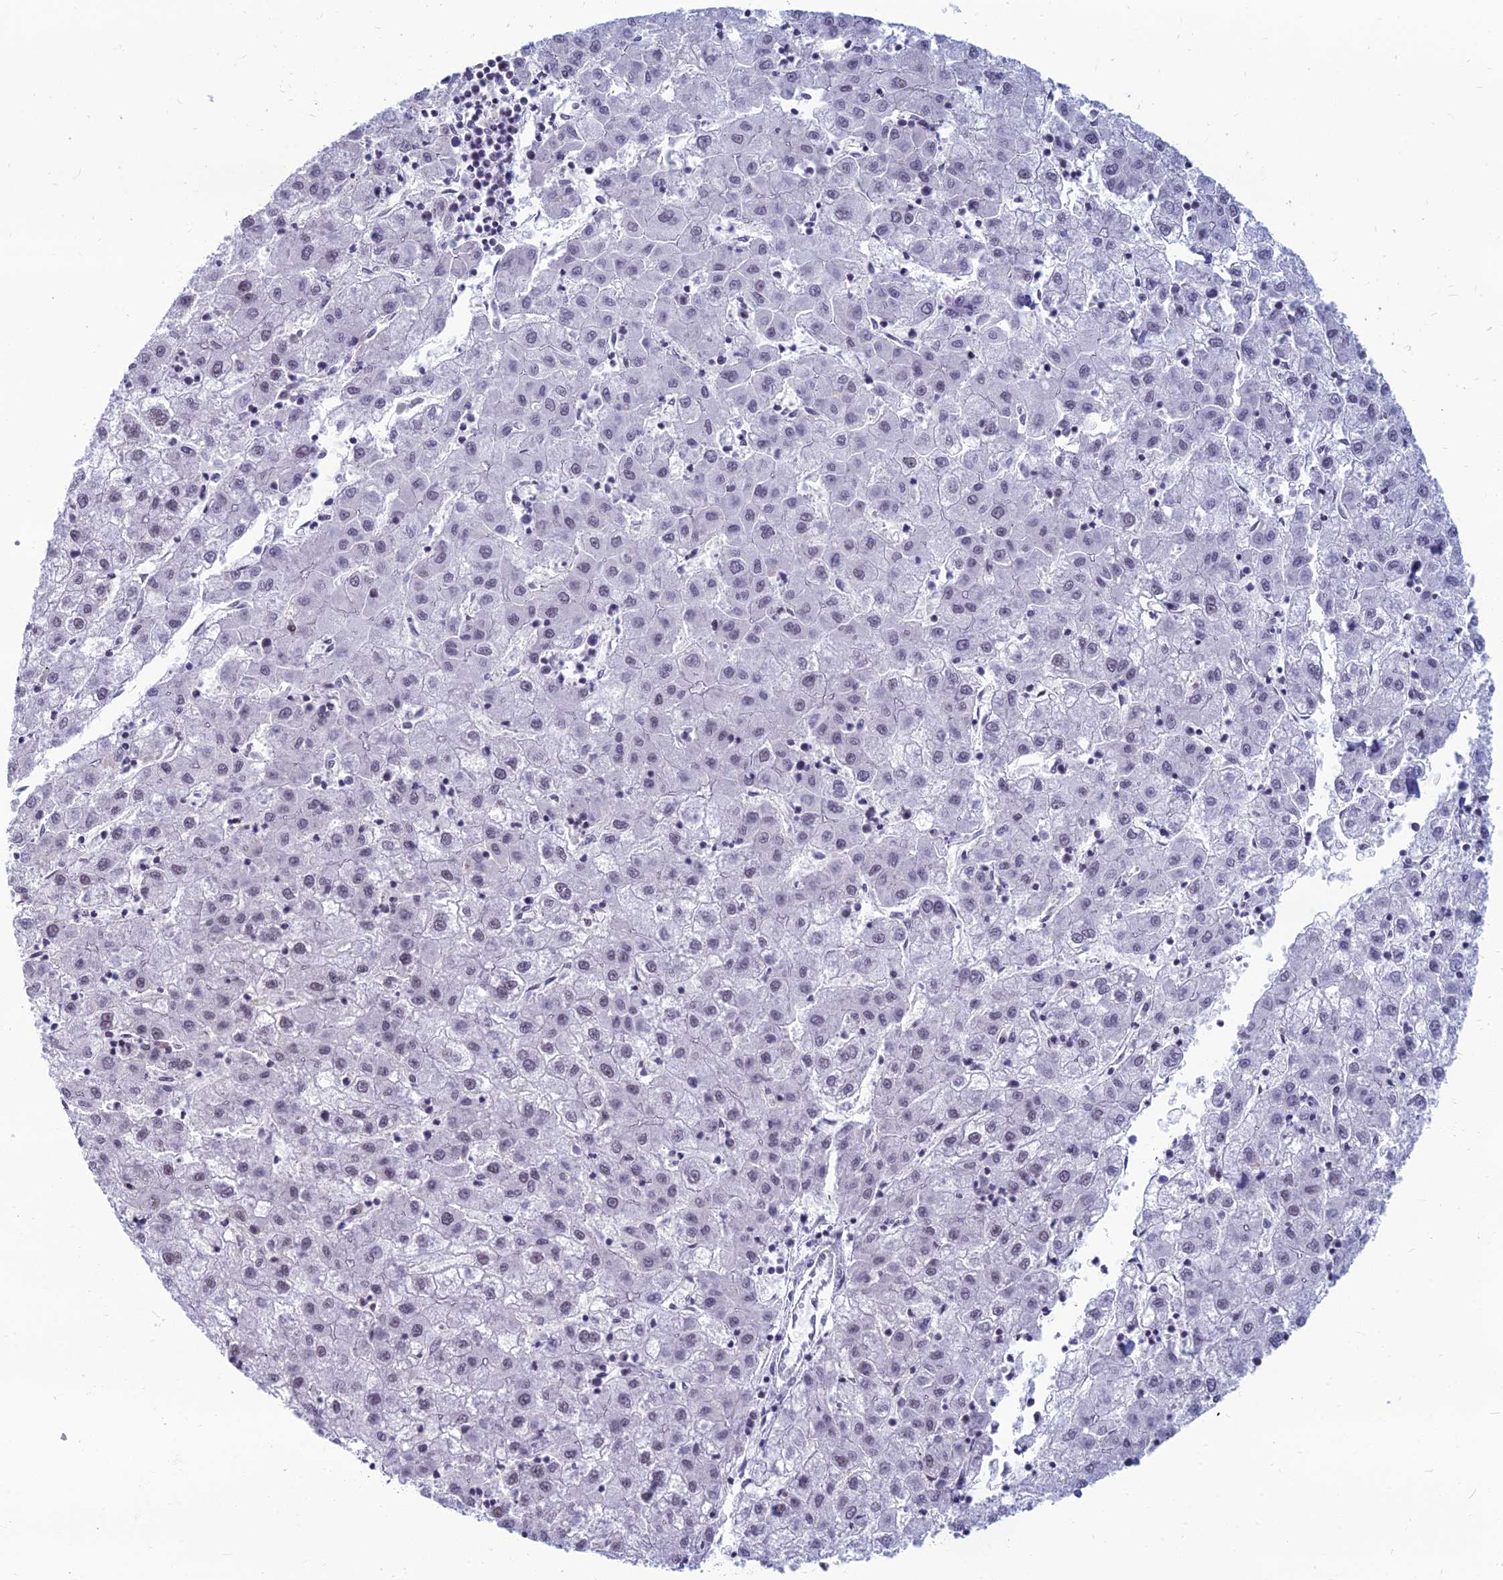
{"staining": {"intensity": "negative", "quantity": "none", "location": "none"}, "tissue": "liver cancer", "cell_type": "Tumor cells", "image_type": "cancer", "snomed": [{"axis": "morphology", "description": "Carcinoma, Hepatocellular, NOS"}, {"axis": "topography", "description": "Liver"}], "caption": "Tumor cells are negative for brown protein staining in liver hepatocellular carcinoma.", "gene": "SRSF7", "patient": {"sex": "male", "age": 72}}